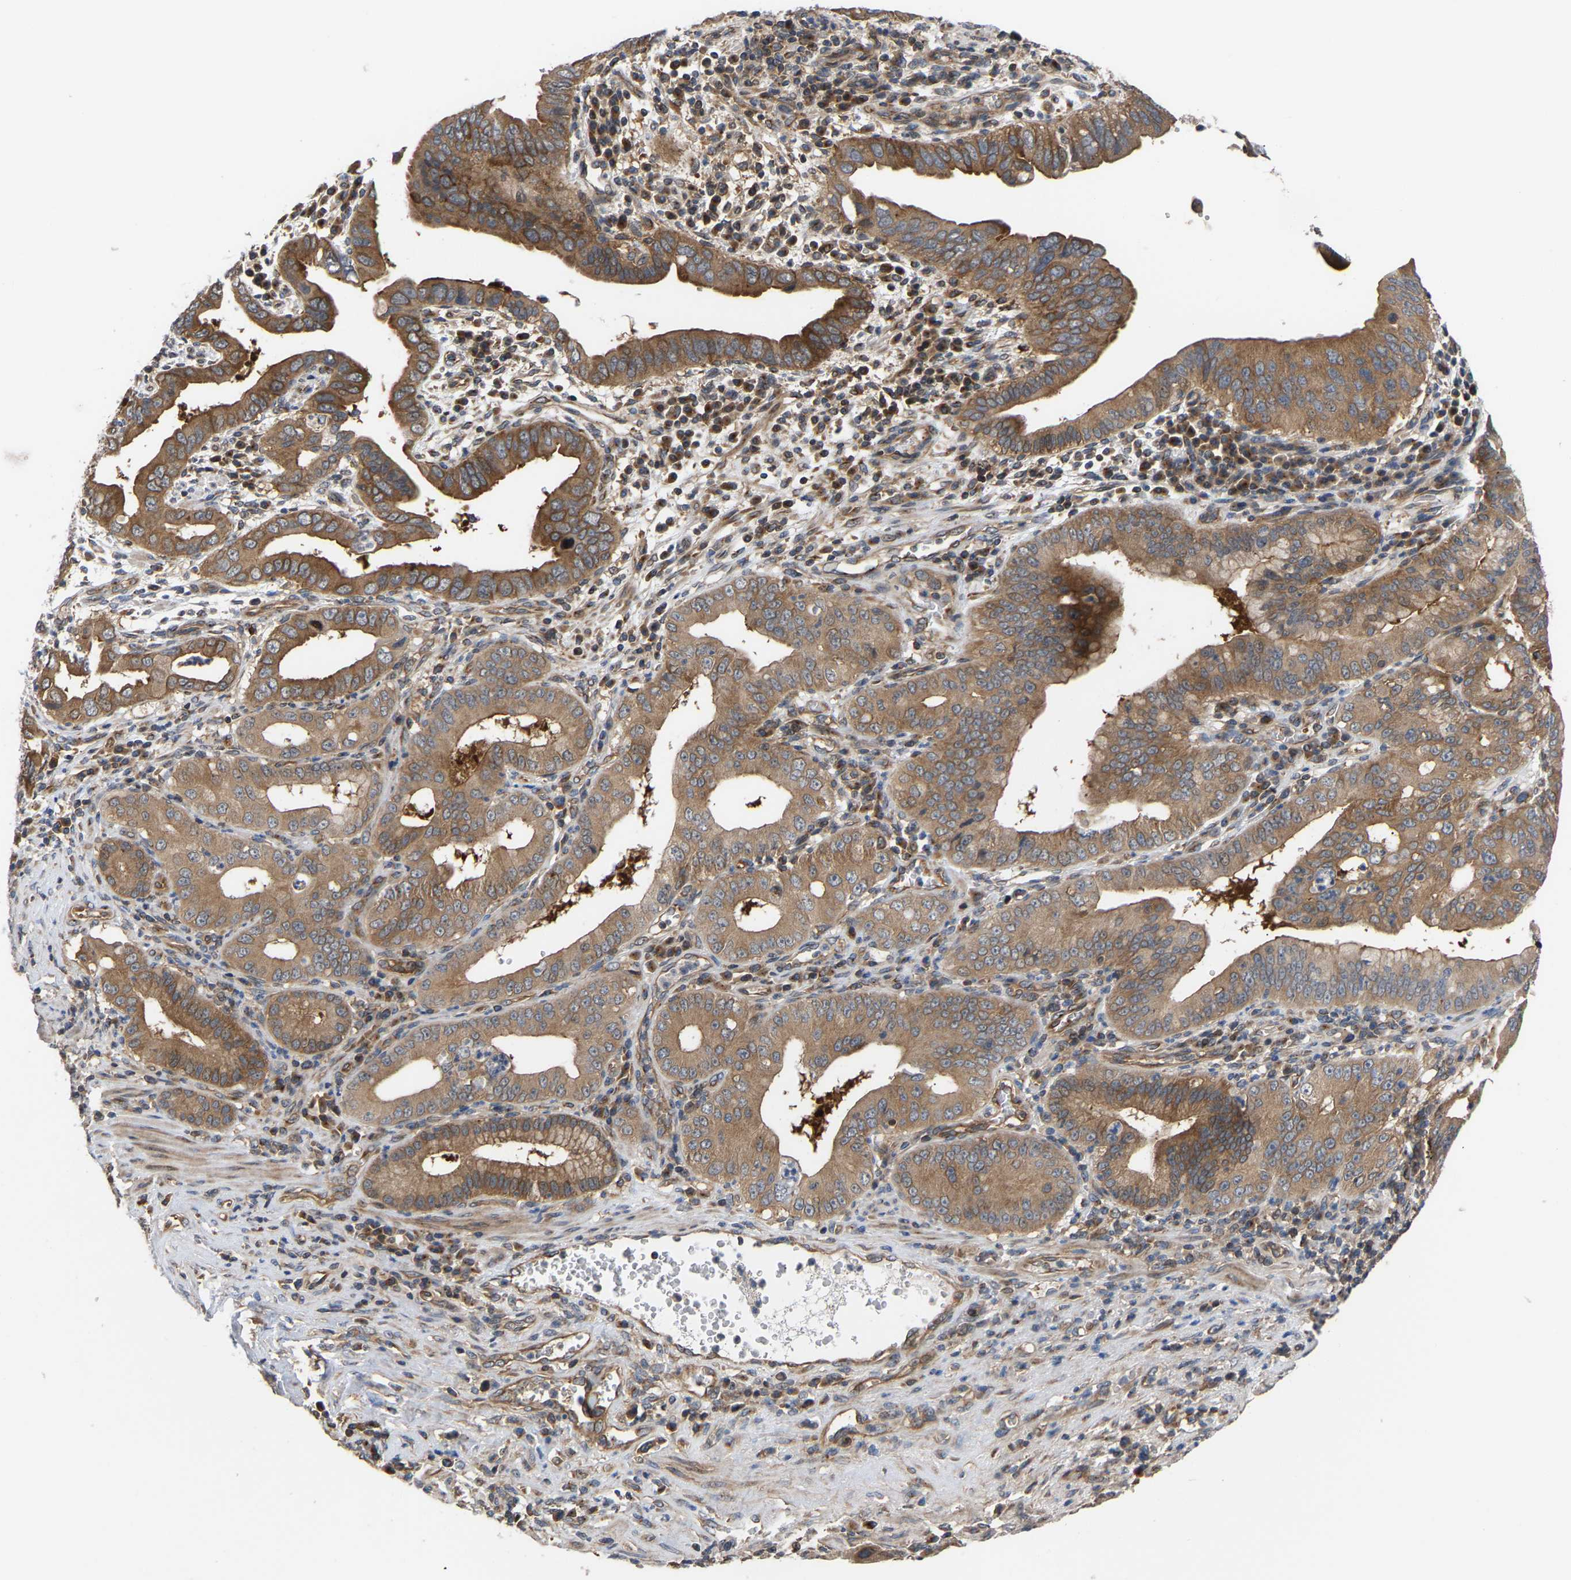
{"staining": {"intensity": "moderate", "quantity": ">75%", "location": "cytoplasmic/membranous"}, "tissue": "pancreatic cancer", "cell_type": "Tumor cells", "image_type": "cancer", "snomed": [{"axis": "morphology", "description": "Normal tissue, NOS"}, {"axis": "topography", "description": "Lymph node"}], "caption": "Pancreatic cancer stained with immunohistochemistry (IHC) displays moderate cytoplasmic/membranous expression in approximately >75% of tumor cells. Using DAB (3,3'-diaminobenzidine) (brown) and hematoxylin (blue) stains, captured at high magnification using brightfield microscopy.", "gene": "LAPTM4B", "patient": {"sex": "male", "age": 50}}